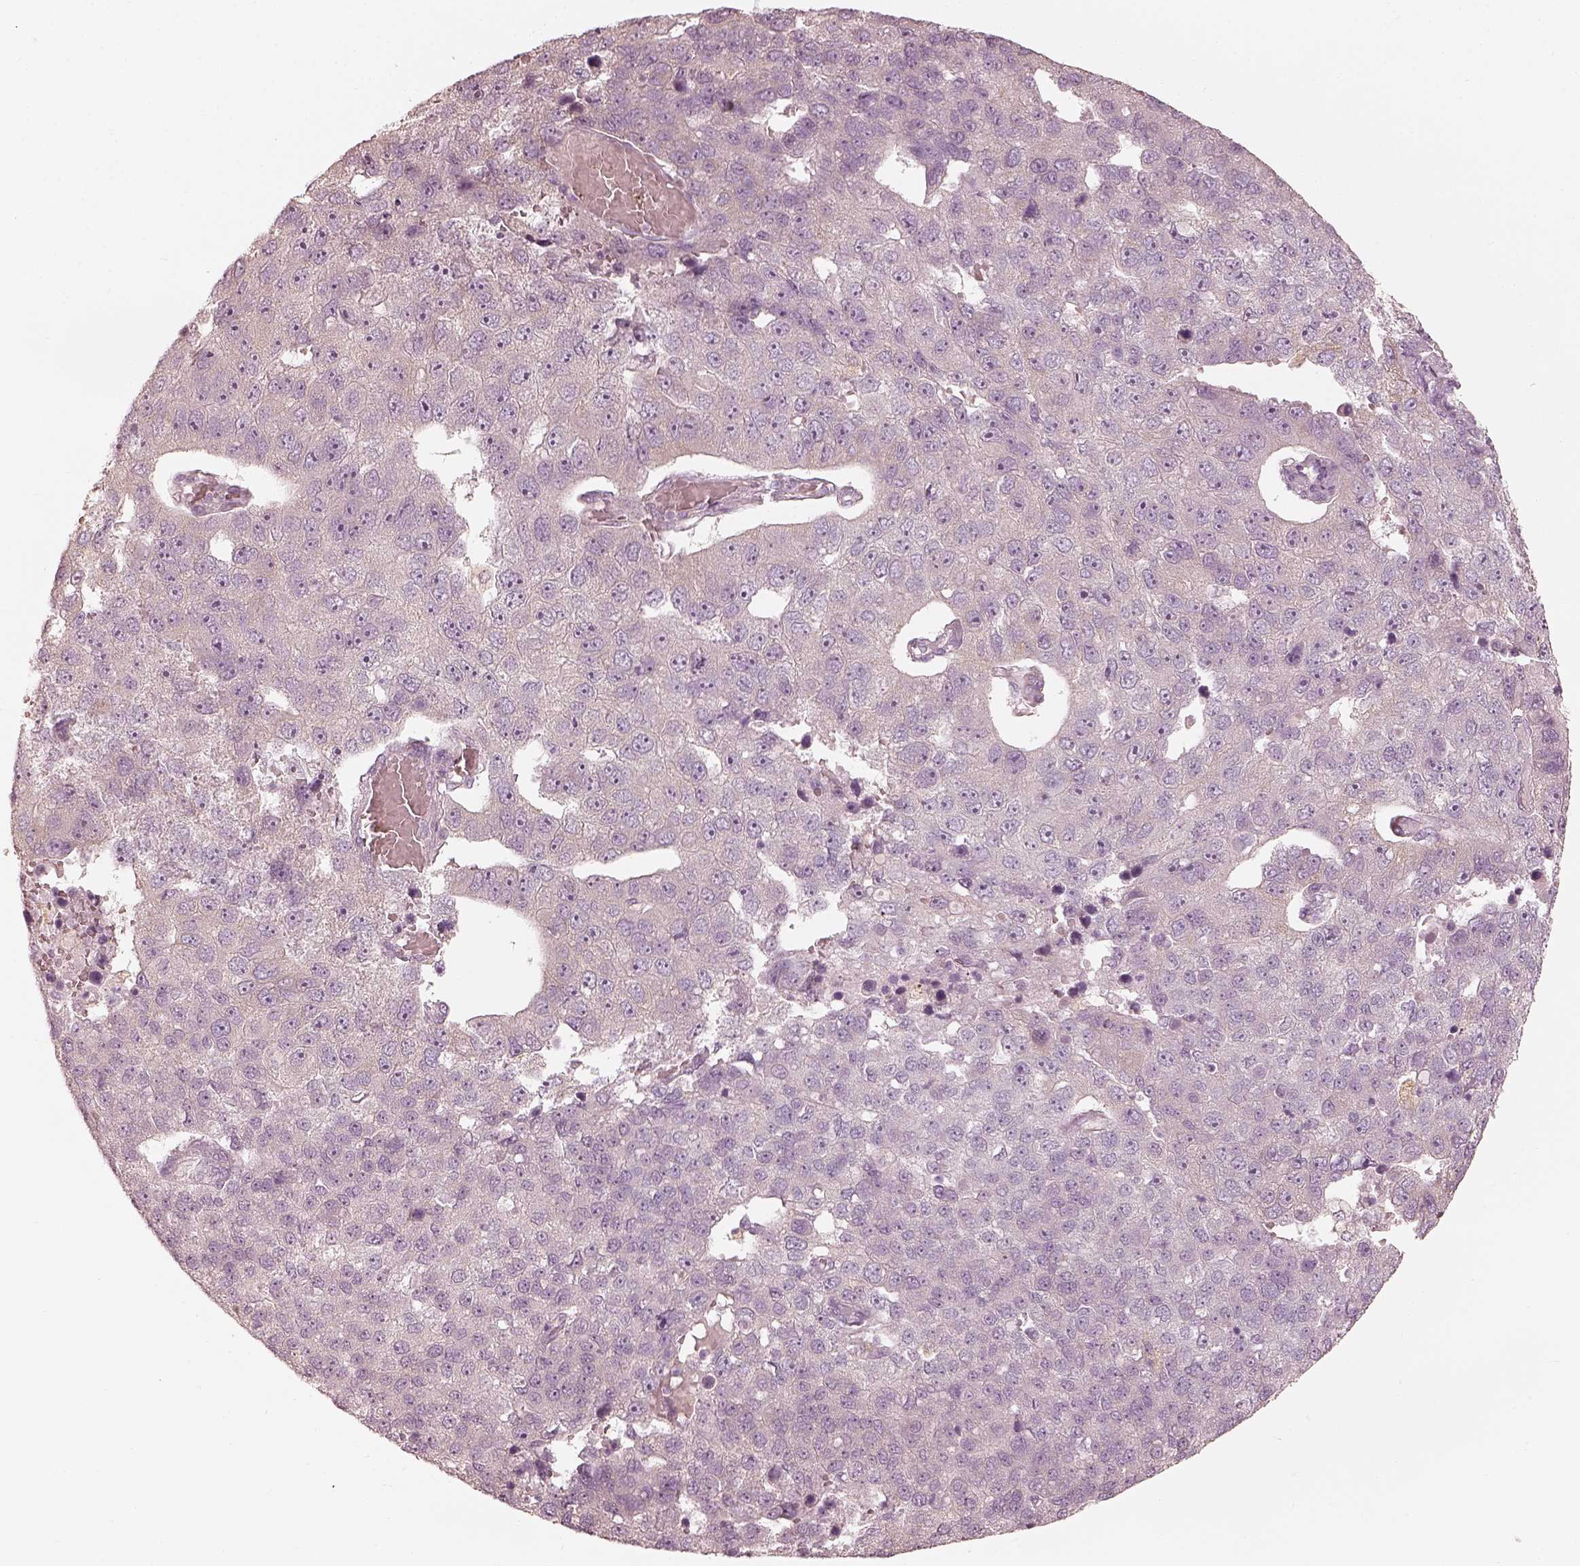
{"staining": {"intensity": "negative", "quantity": "none", "location": "none"}, "tissue": "pancreatic cancer", "cell_type": "Tumor cells", "image_type": "cancer", "snomed": [{"axis": "morphology", "description": "Adenocarcinoma, NOS"}, {"axis": "topography", "description": "Pancreas"}], "caption": "Immunohistochemical staining of human adenocarcinoma (pancreatic) exhibits no significant expression in tumor cells.", "gene": "FMNL2", "patient": {"sex": "female", "age": 61}}